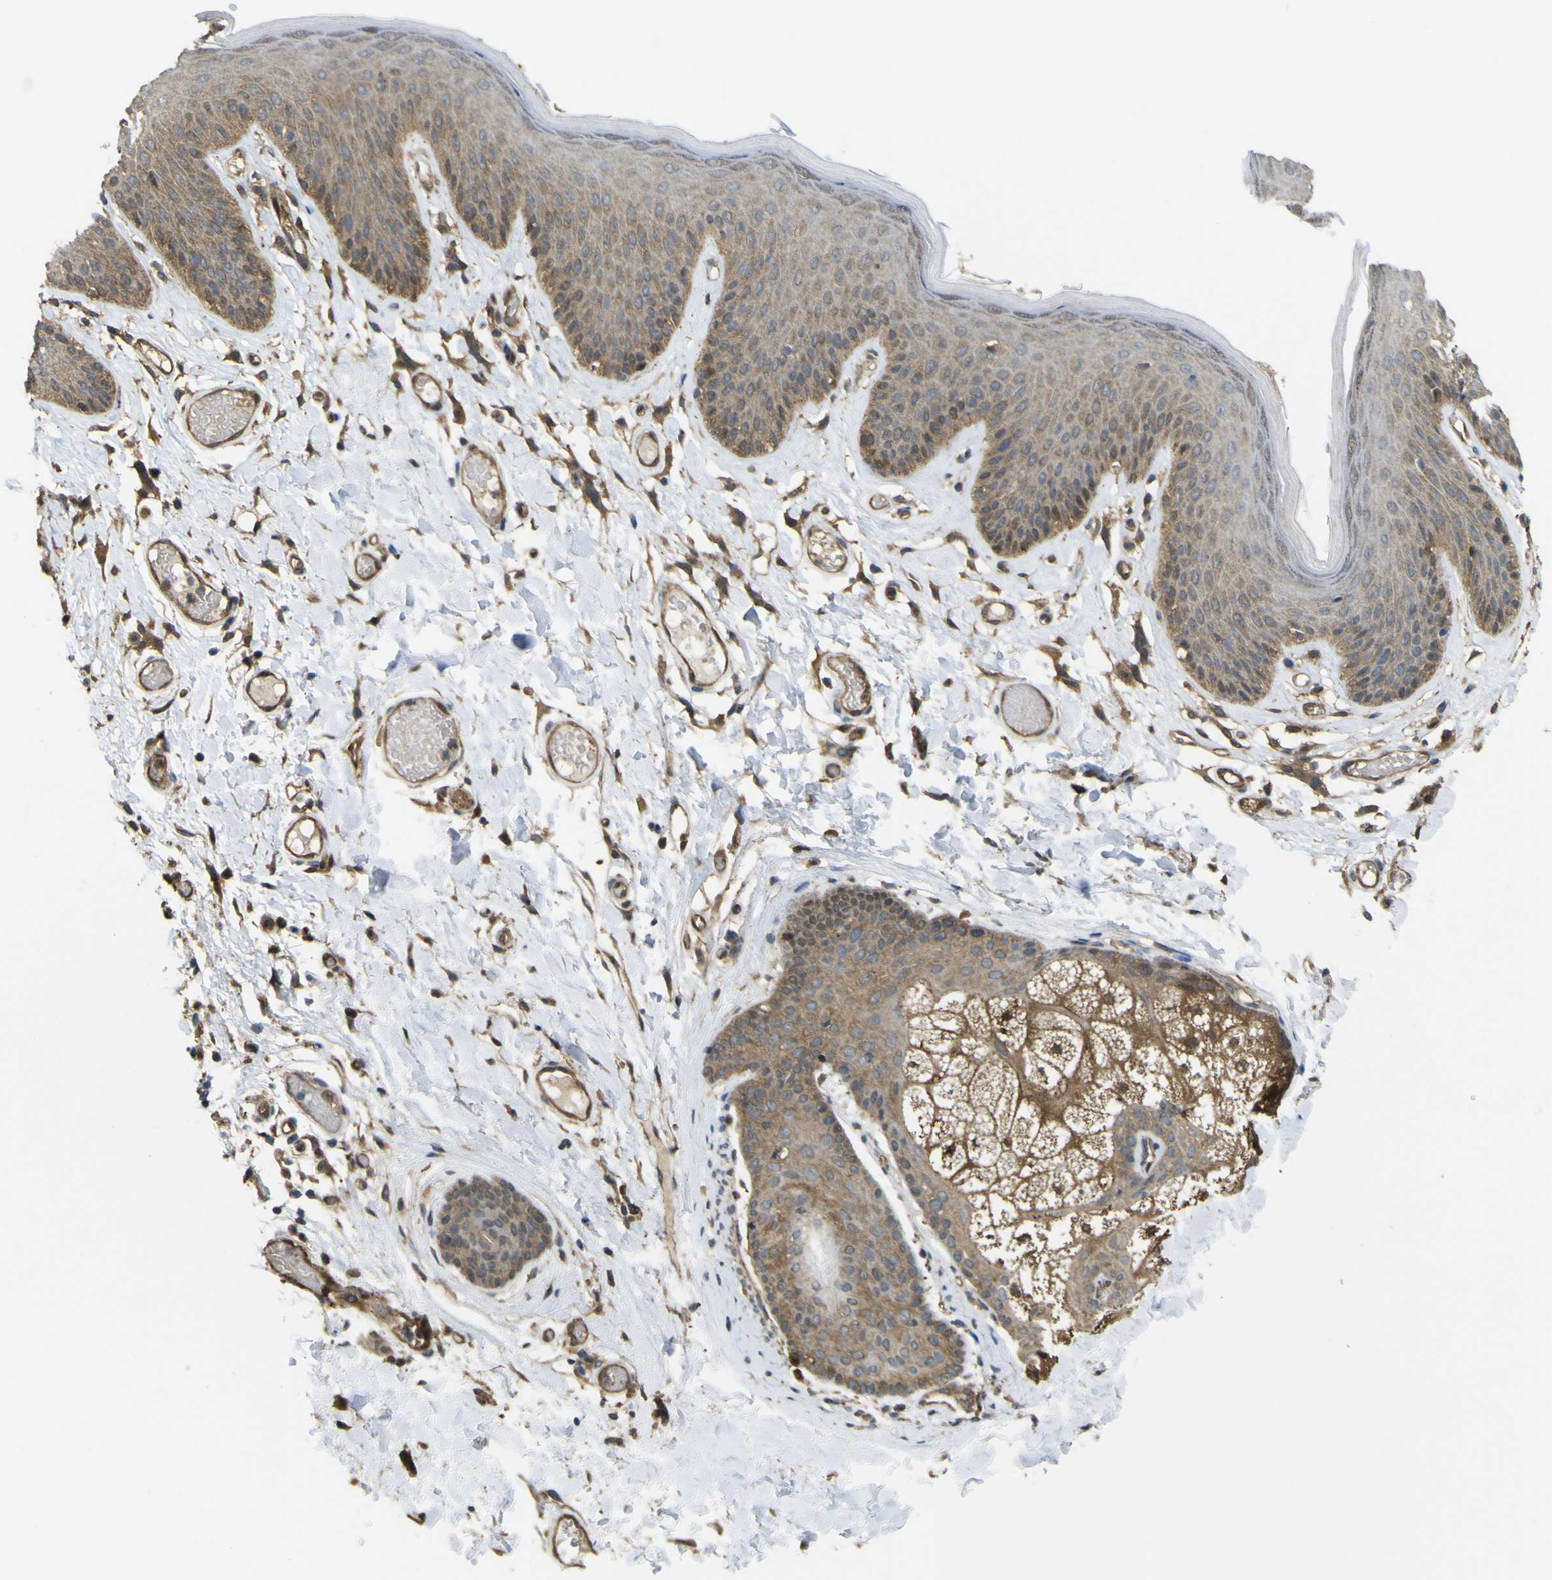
{"staining": {"intensity": "moderate", "quantity": ">75%", "location": "cytoplasmic/membranous,nuclear"}, "tissue": "skin", "cell_type": "Epidermal cells", "image_type": "normal", "snomed": [{"axis": "morphology", "description": "Normal tissue, NOS"}, {"axis": "topography", "description": "Vulva"}], "caption": "High-magnification brightfield microscopy of unremarkable skin stained with DAB (brown) and counterstained with hematoxylin (blue). epidermal cells exhibit moderate cytoplasmic/membranous,nuclear staining is identified in about>75% of cells. (brown staining indicates protein expression, while blue staining denotes nuclei).", "gene": "YWHAG", "patient": {"sex": "female", "age": 73}}